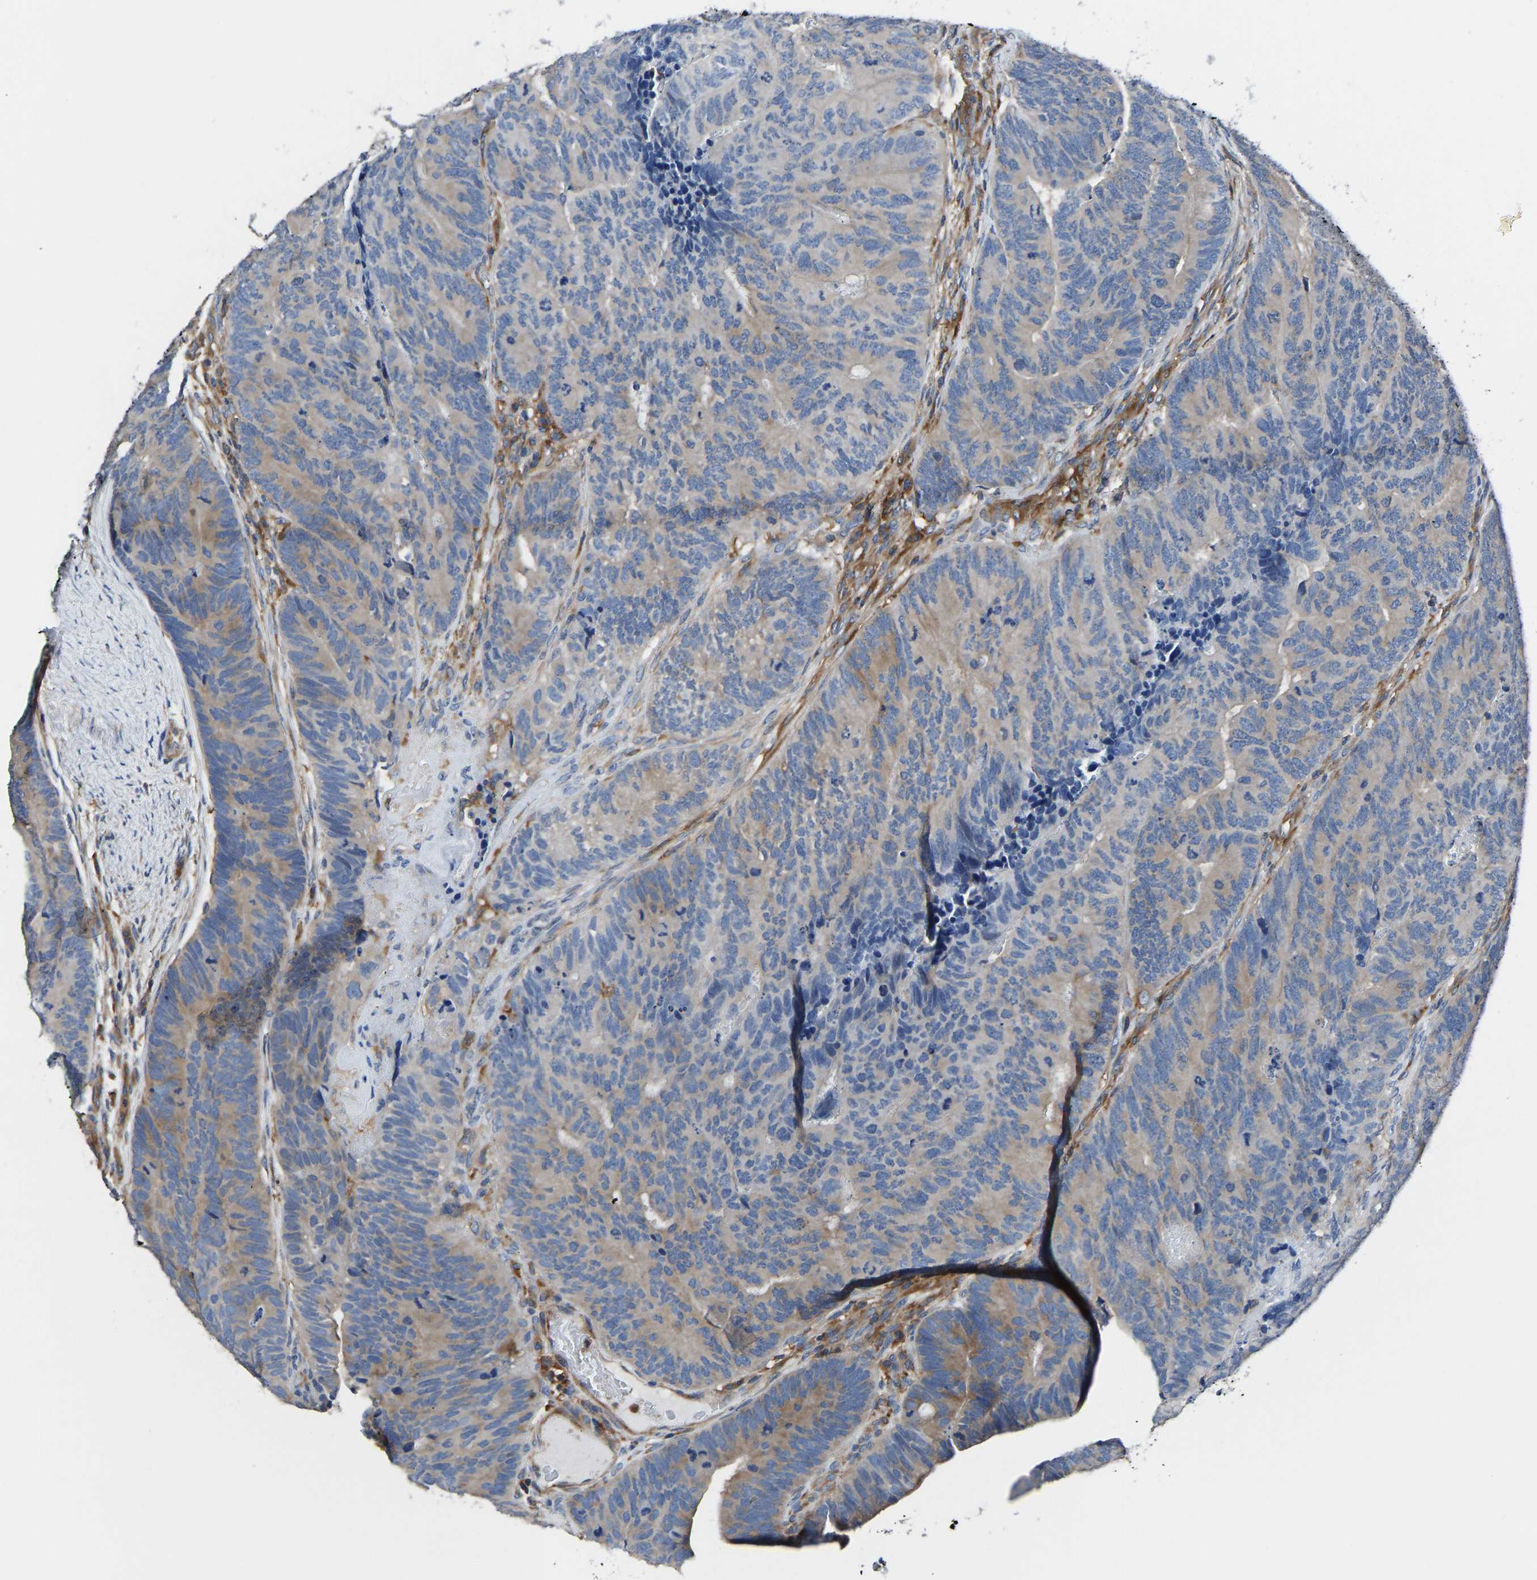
{"staining": {"intensity": "moderate", "quantity": "<25%", "location": "cytoplasmic/membranous"}, "tissue": "colorectal cancer", "cell_type": "Tumor cells", "image_type": "cancer", "snomed": [{"axis": "morphology", "description": "Normal tissue, NOS"}, {"axis": "morphology", "description": "Adenocarcinoma, NOS"}, {"axis": "topography", "description": "Rectum"}], "caption": "The photomicrograph exhibits immunohistochemical staining of colorectal cancer. There is moderate cytoplasmic/membranous expression is identified in about <25% of tumor cells.", "gene": "PRKAR1A", "patient": {"sex": "female", "age": 66}}